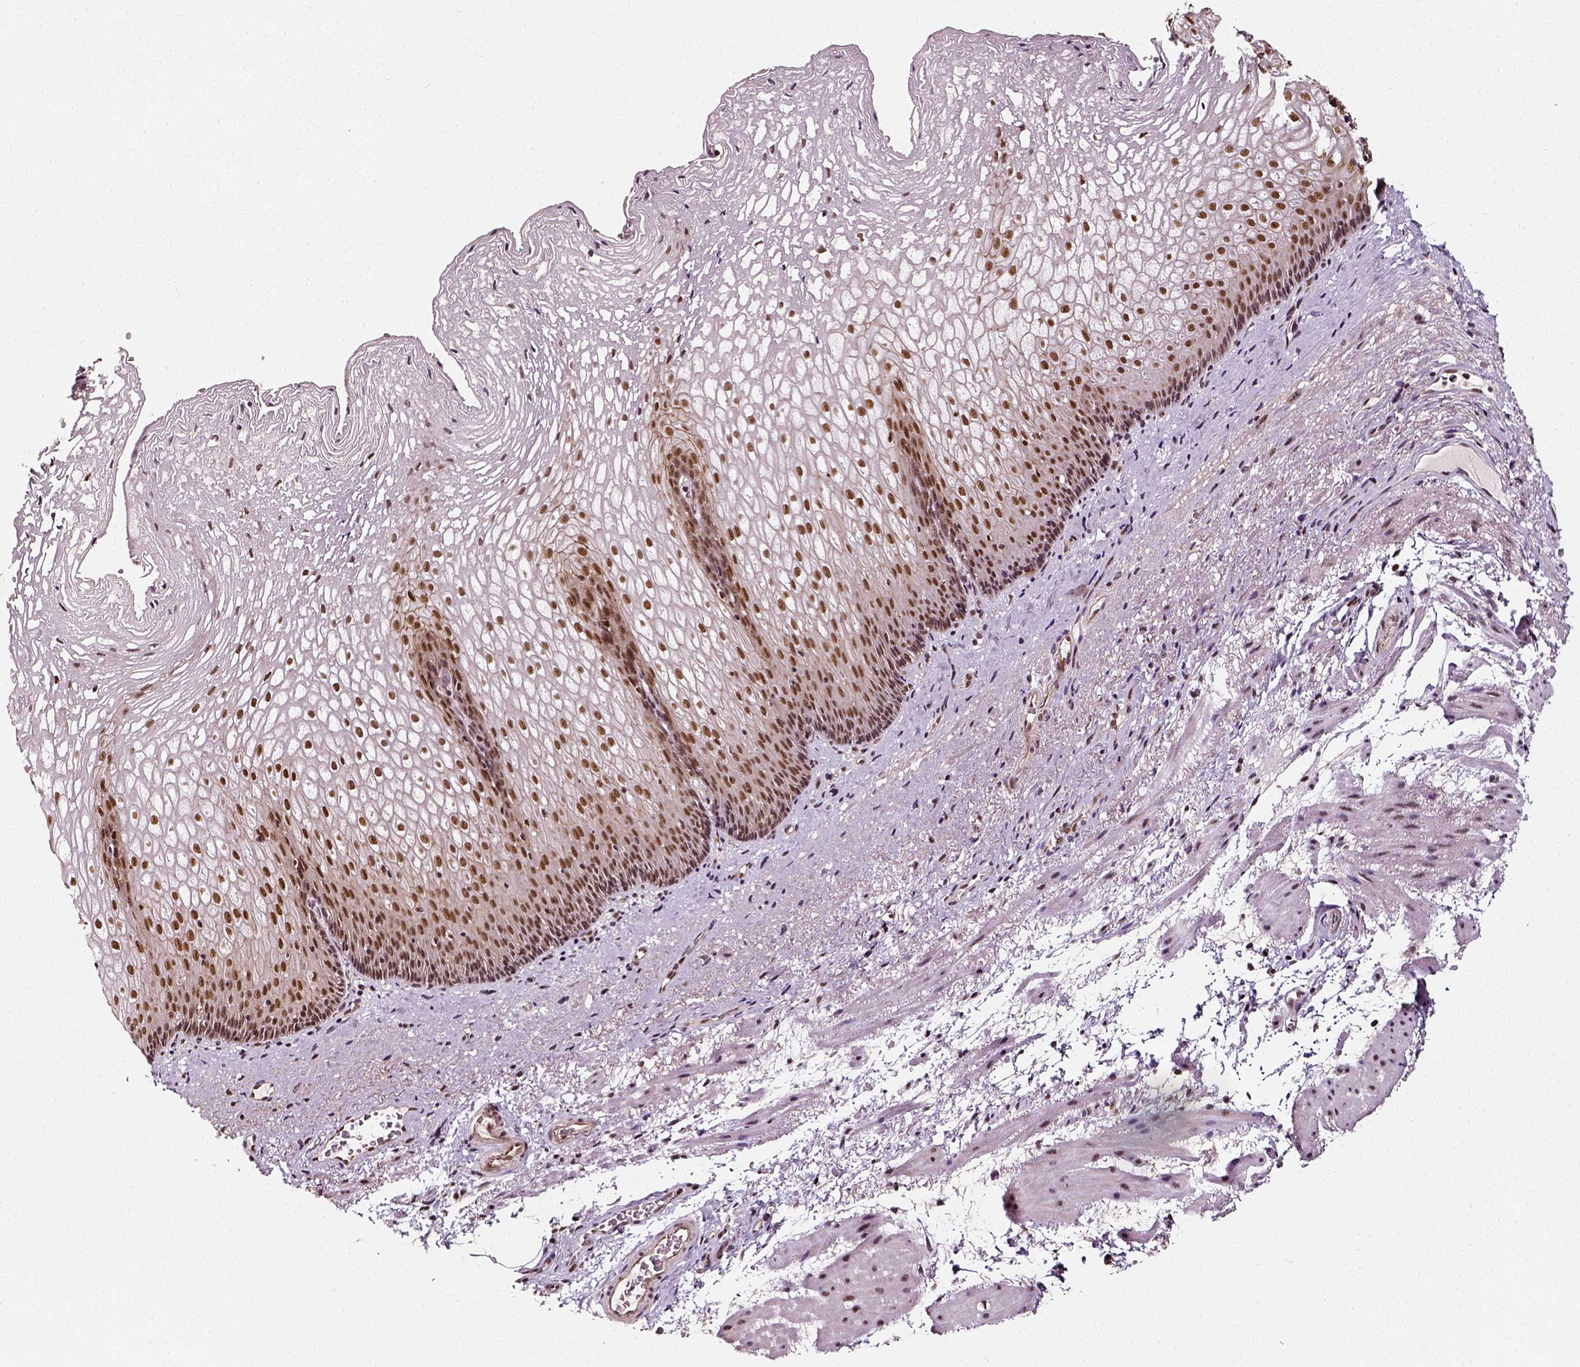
{"staining": {"intensity": "moderate", "quantity": ">75%", "location": "nuclear"}, "tissue": "esophagus", "cell_type": "Squamous epithelial cells", "image_type": "normal", "snomed": [{"axis": "morphology", "description": "Normal tissue, NOS"}, {"axis": "topography", "description": "Esophagus"}], "caption": "IHC micrograph of normal esophagus: esophagus stained using IHC displays medium levels of moderate protein expression localized specifically in the nuclear of squamous epithelial cells, appearing as a nuclear brown color.", "gene": "NACC1", "patient": {"sex": "male", "age": 76}}